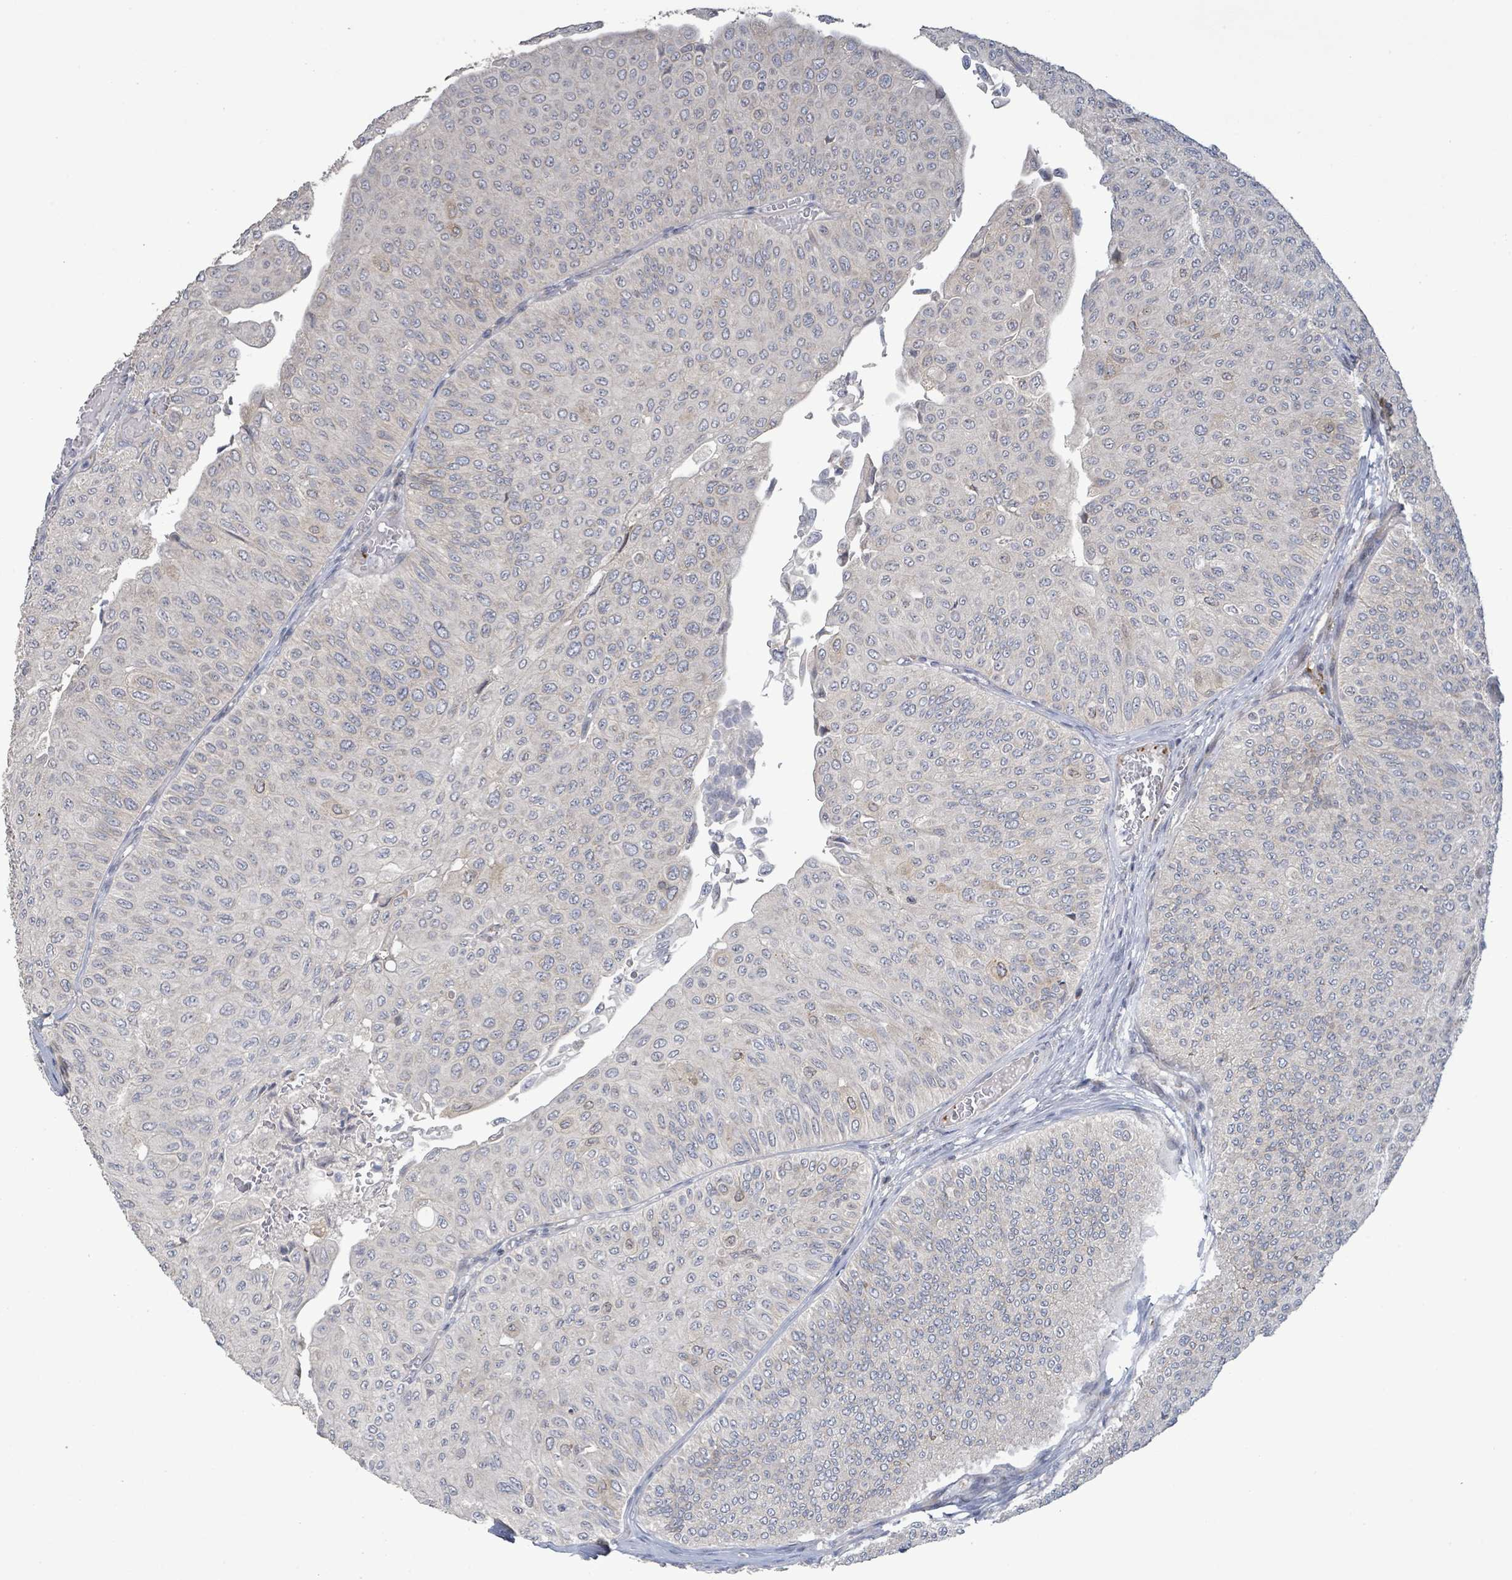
{"staining": {"intensity": "negative", "quantity": "none", "location": "none"}, "tissue": "urothelial cancer", "cell_type": "Tumor cells", "image_type": "cancer", "snomed": [{"axis": "morphology", "description": "Urothelial carcinoma, NOS"}, {"axis": "topography", "description": "Urinary bladder"}], "caption": "Immunohistochemistry (IHC) image of neoplastic tissue: transitional cell carcinoma stained with DAB displays no significant protein expression in tumor cells. (DAB (3,3'-diaminobenzidine) immunohistochemistry (IHC) with hematoxylin counter stain).", "gene": "LILRA4", "patient": {"sex": "male", "age": 59}}